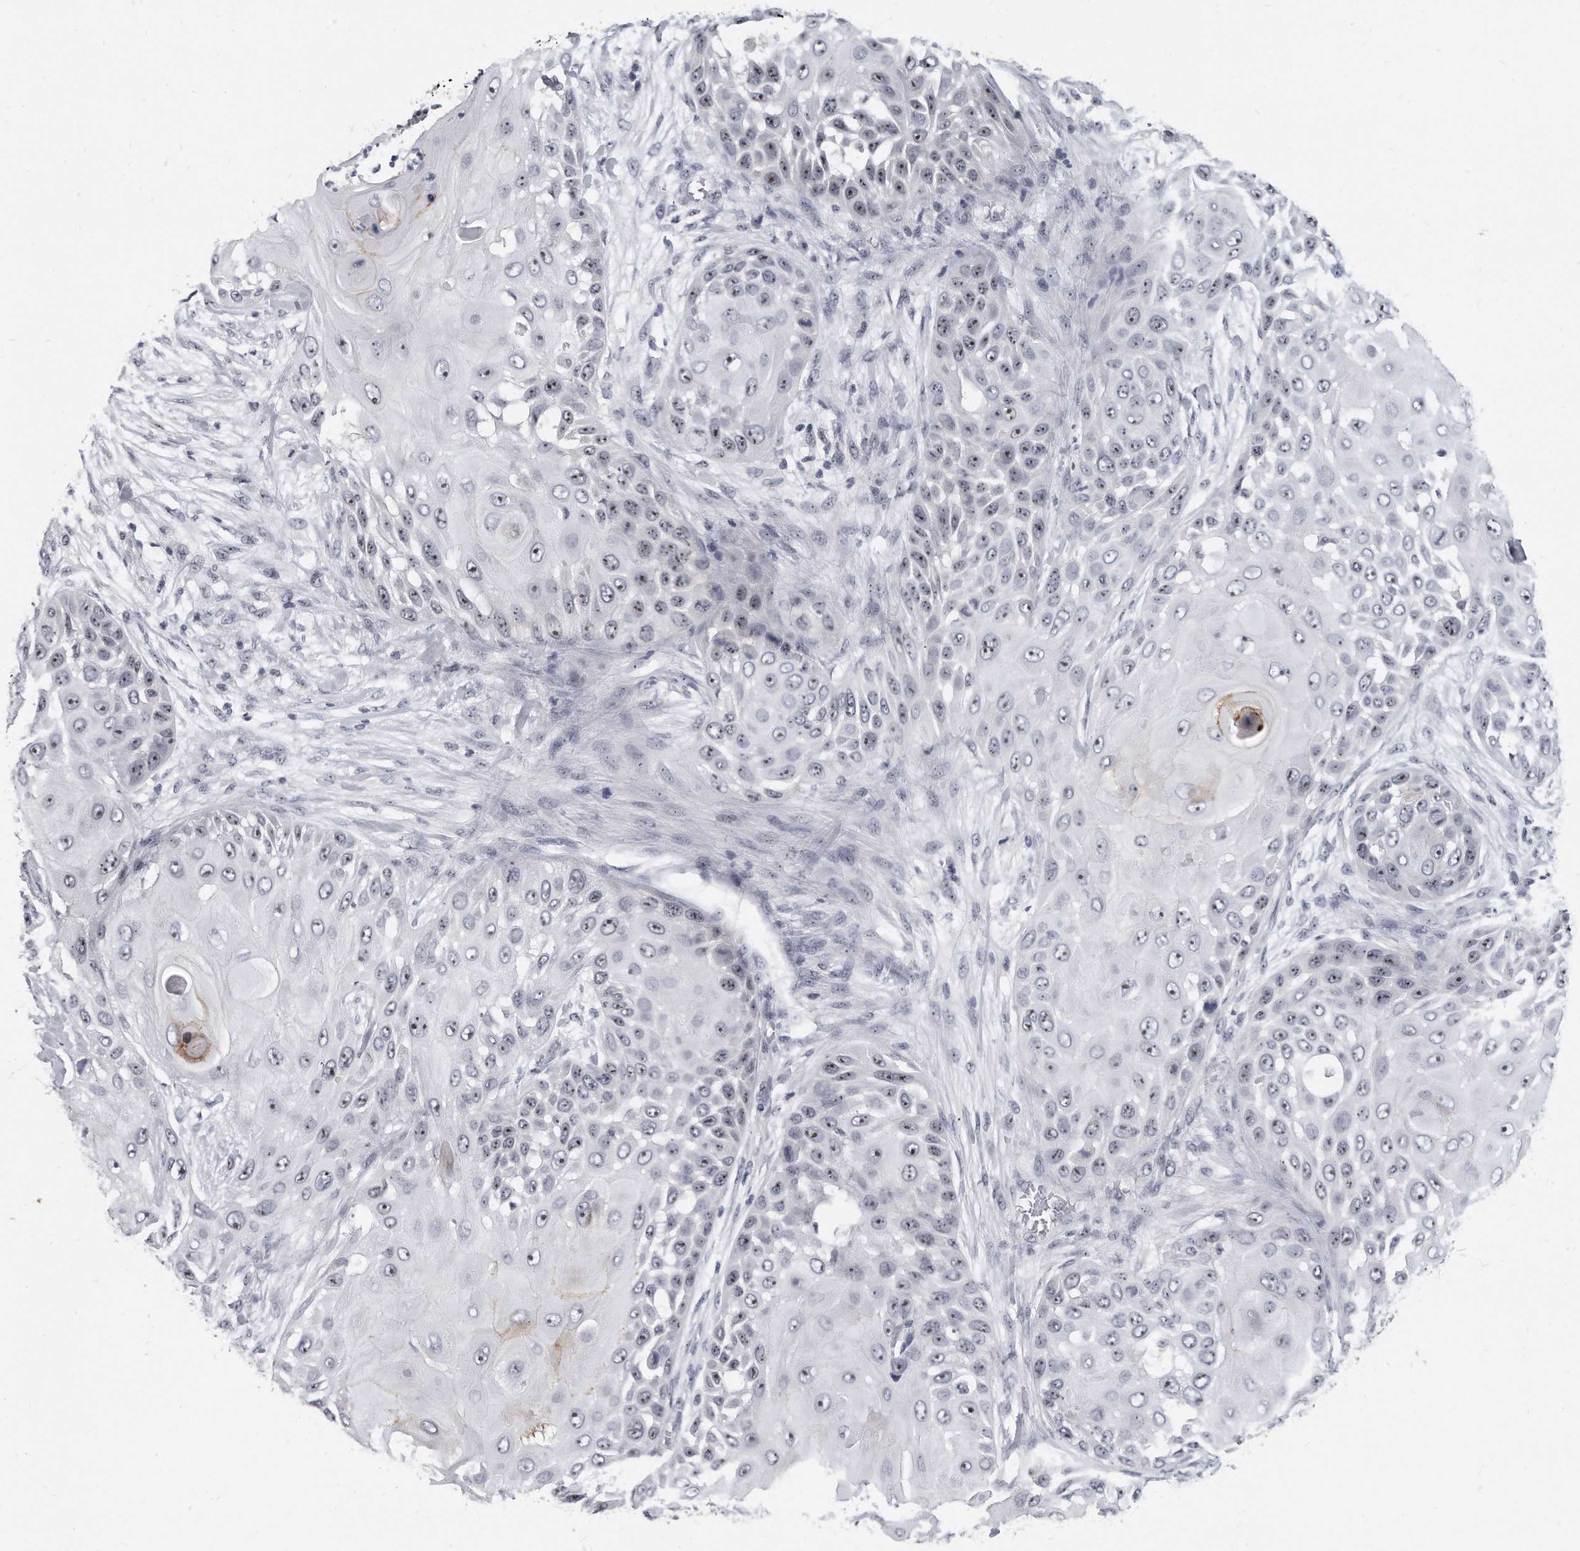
{"staining": {"intensity": "moderate", "quantity": "25%-75%", "location": "nuclear"}, "tissue": "skin cancer", "cell_type": "Tumor cells", "image_type": "cancer", "snomed": [{"axis": "morphology", "description": "Squamous cell carcinoma, NOS"}, {"axis": "topography", "description": "Skin"}], "caption": "Protein positivity by immunohistochemistry displays moderate nuclear expression in about 25%-75% of tumor cells in skin cancer (squamous cell carcinoma).", "gene": "TFCP2L1", "patient": {"sex": "female", "age": 44}}